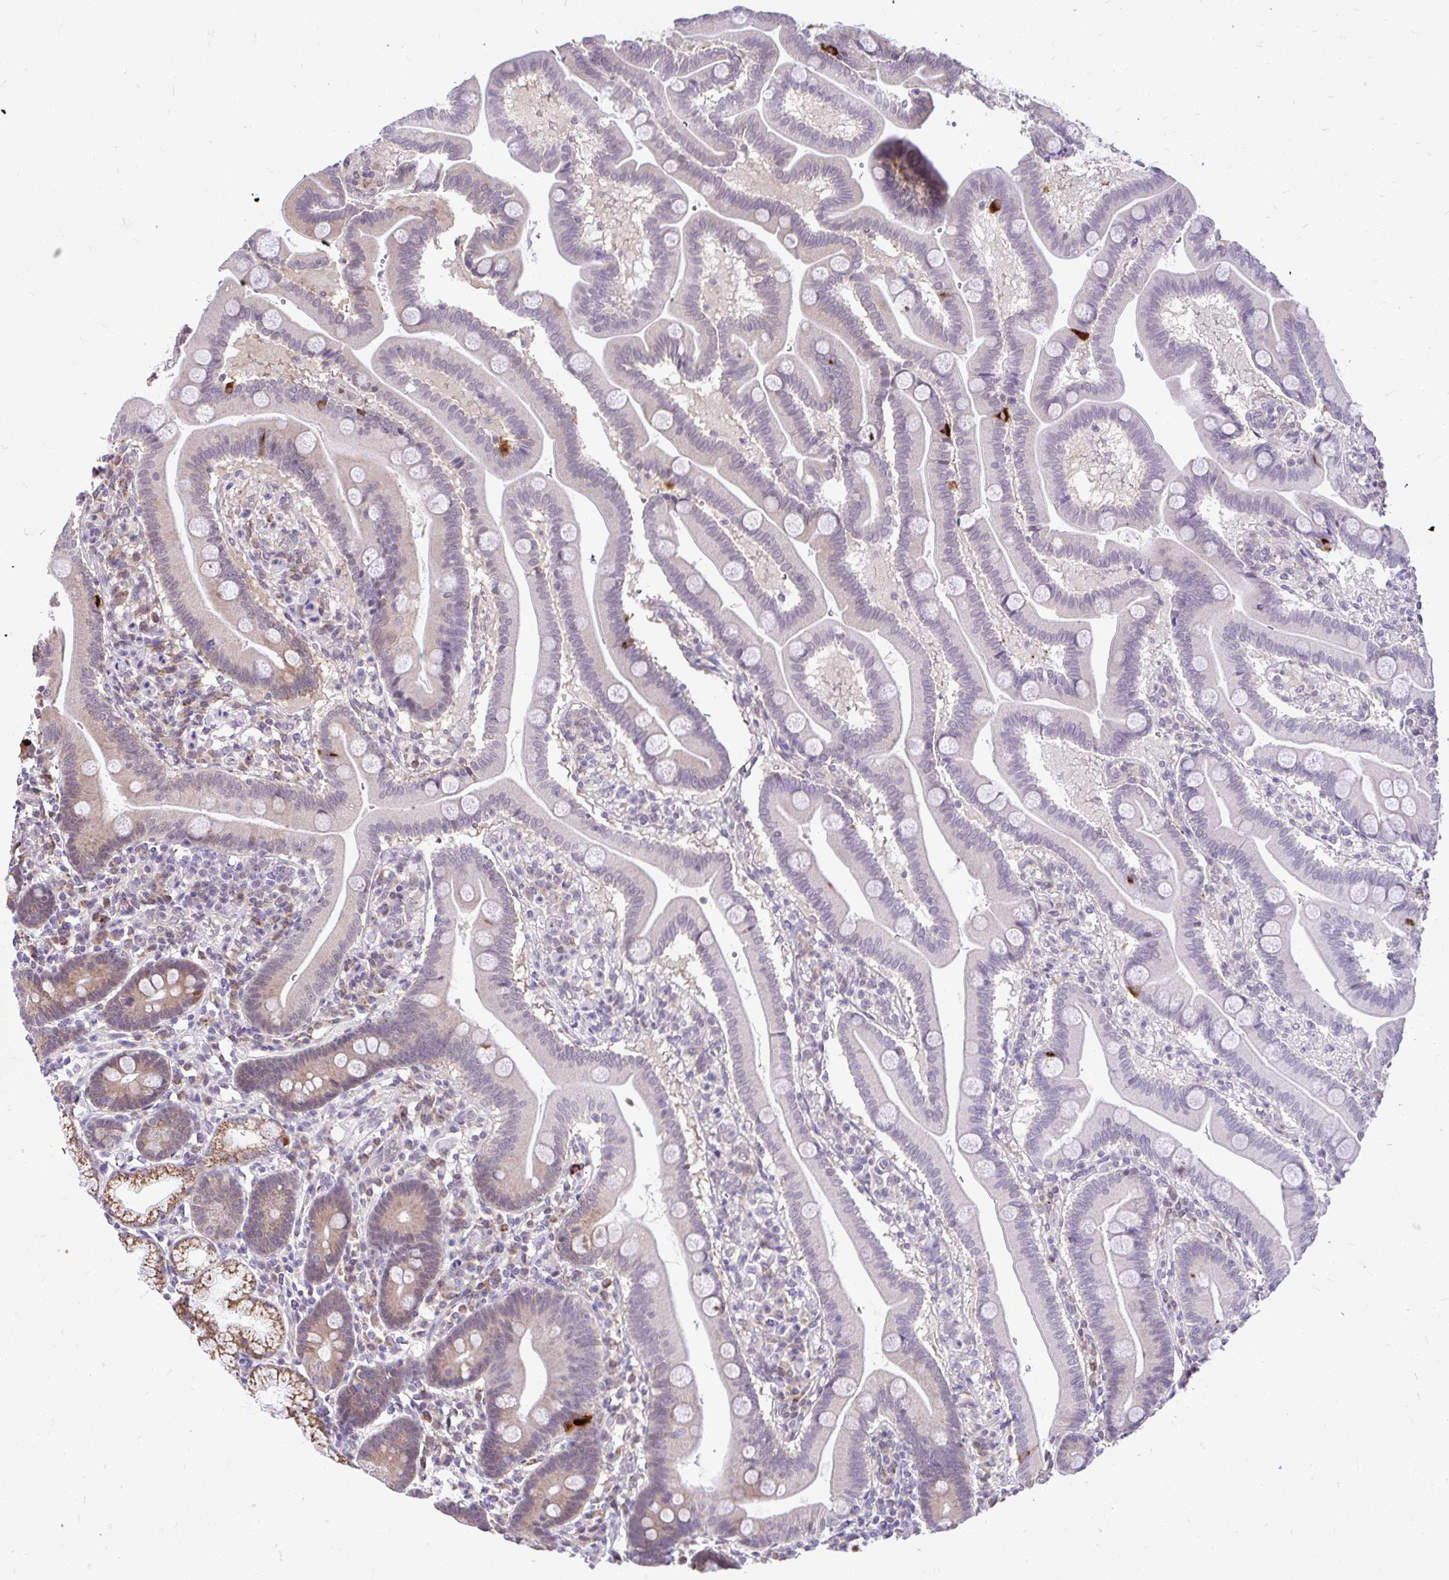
{"staining": {"intensity": "weak", "quantity": "<25%", "location": "cytoplasmic/membranous"}, "tissue": "duodenum", "cell_type": "Glandular cells", "image_type": "normal", "snomed": [{"axis": "morphology", "description": "Normal tissue, NOS"}, {"axis": "topography", "description": "Duodenum"}], "caption": "IHC image of benign duodenum: duodenum stained with DAB (3,3'-diaminobenzidine) shows no significant protein expression in glandular cells. Brightfield microscopy of immunohistochemistry stained with DAB (3,3'-diaminobenzidine) (brown) and hematoxylin (blue), captured at high magnification.", "gene": "PYCR2", "patient": {"sex": "male", "age": 59}}